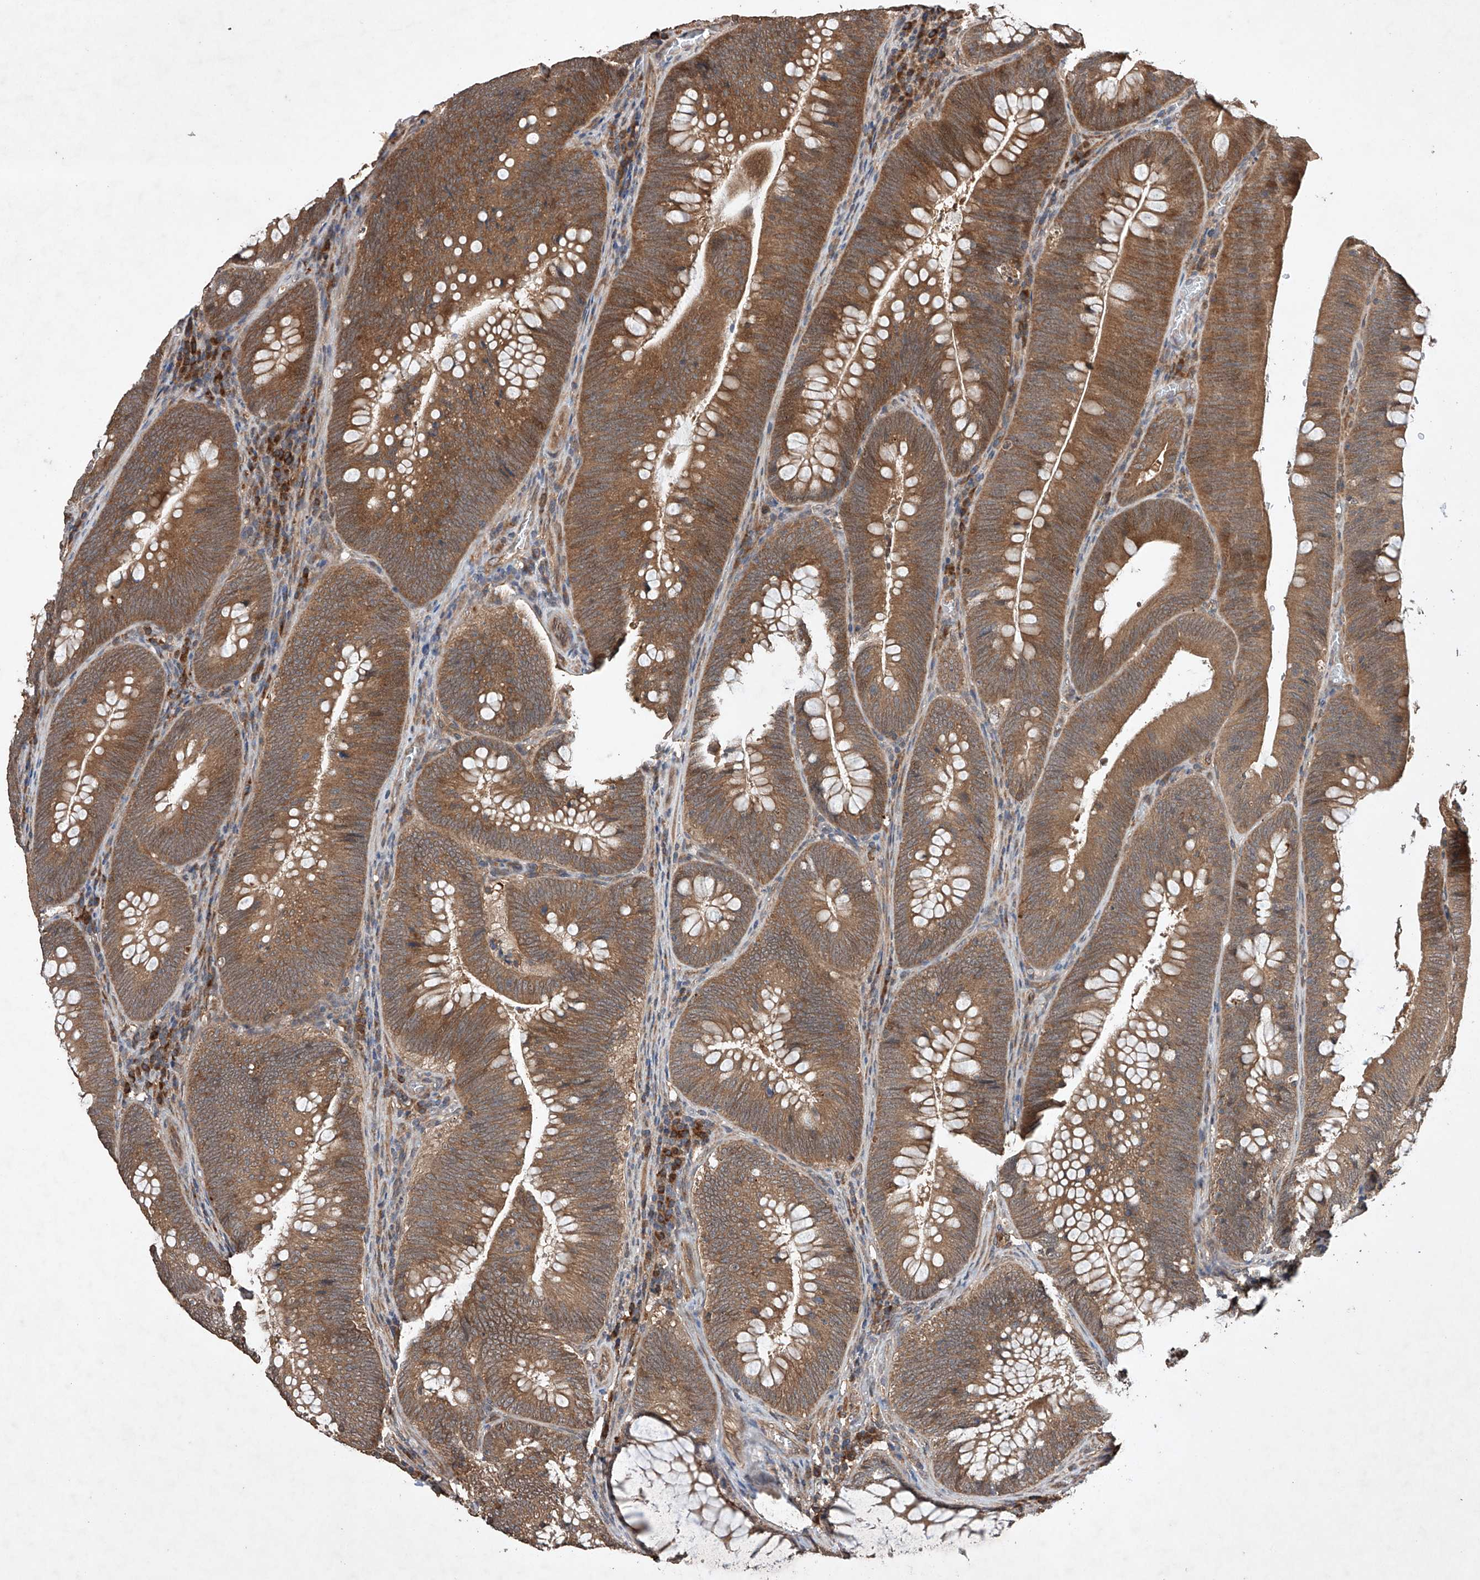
{"staining": {"intensity": "moderate", "quantity": ">75%", "location": "cytoplasmic/membranous"}, "tissue": "colorectal cancer", "cell_type": "Tumor cells", "image_type": "cancer", "snomed": [{"axis": "morphology", "description": "Normal tissue, NOS"}, {"axis": "topography", "description": "Colon"}], "caption": "Human colorectal cancer stained for a protein (brown) shows moderate cytoplasmic/membranous positive expression in about >75% of tumor cells.", "gene": "LURAP1", "patient": {"sex": "female", "age": 82}}